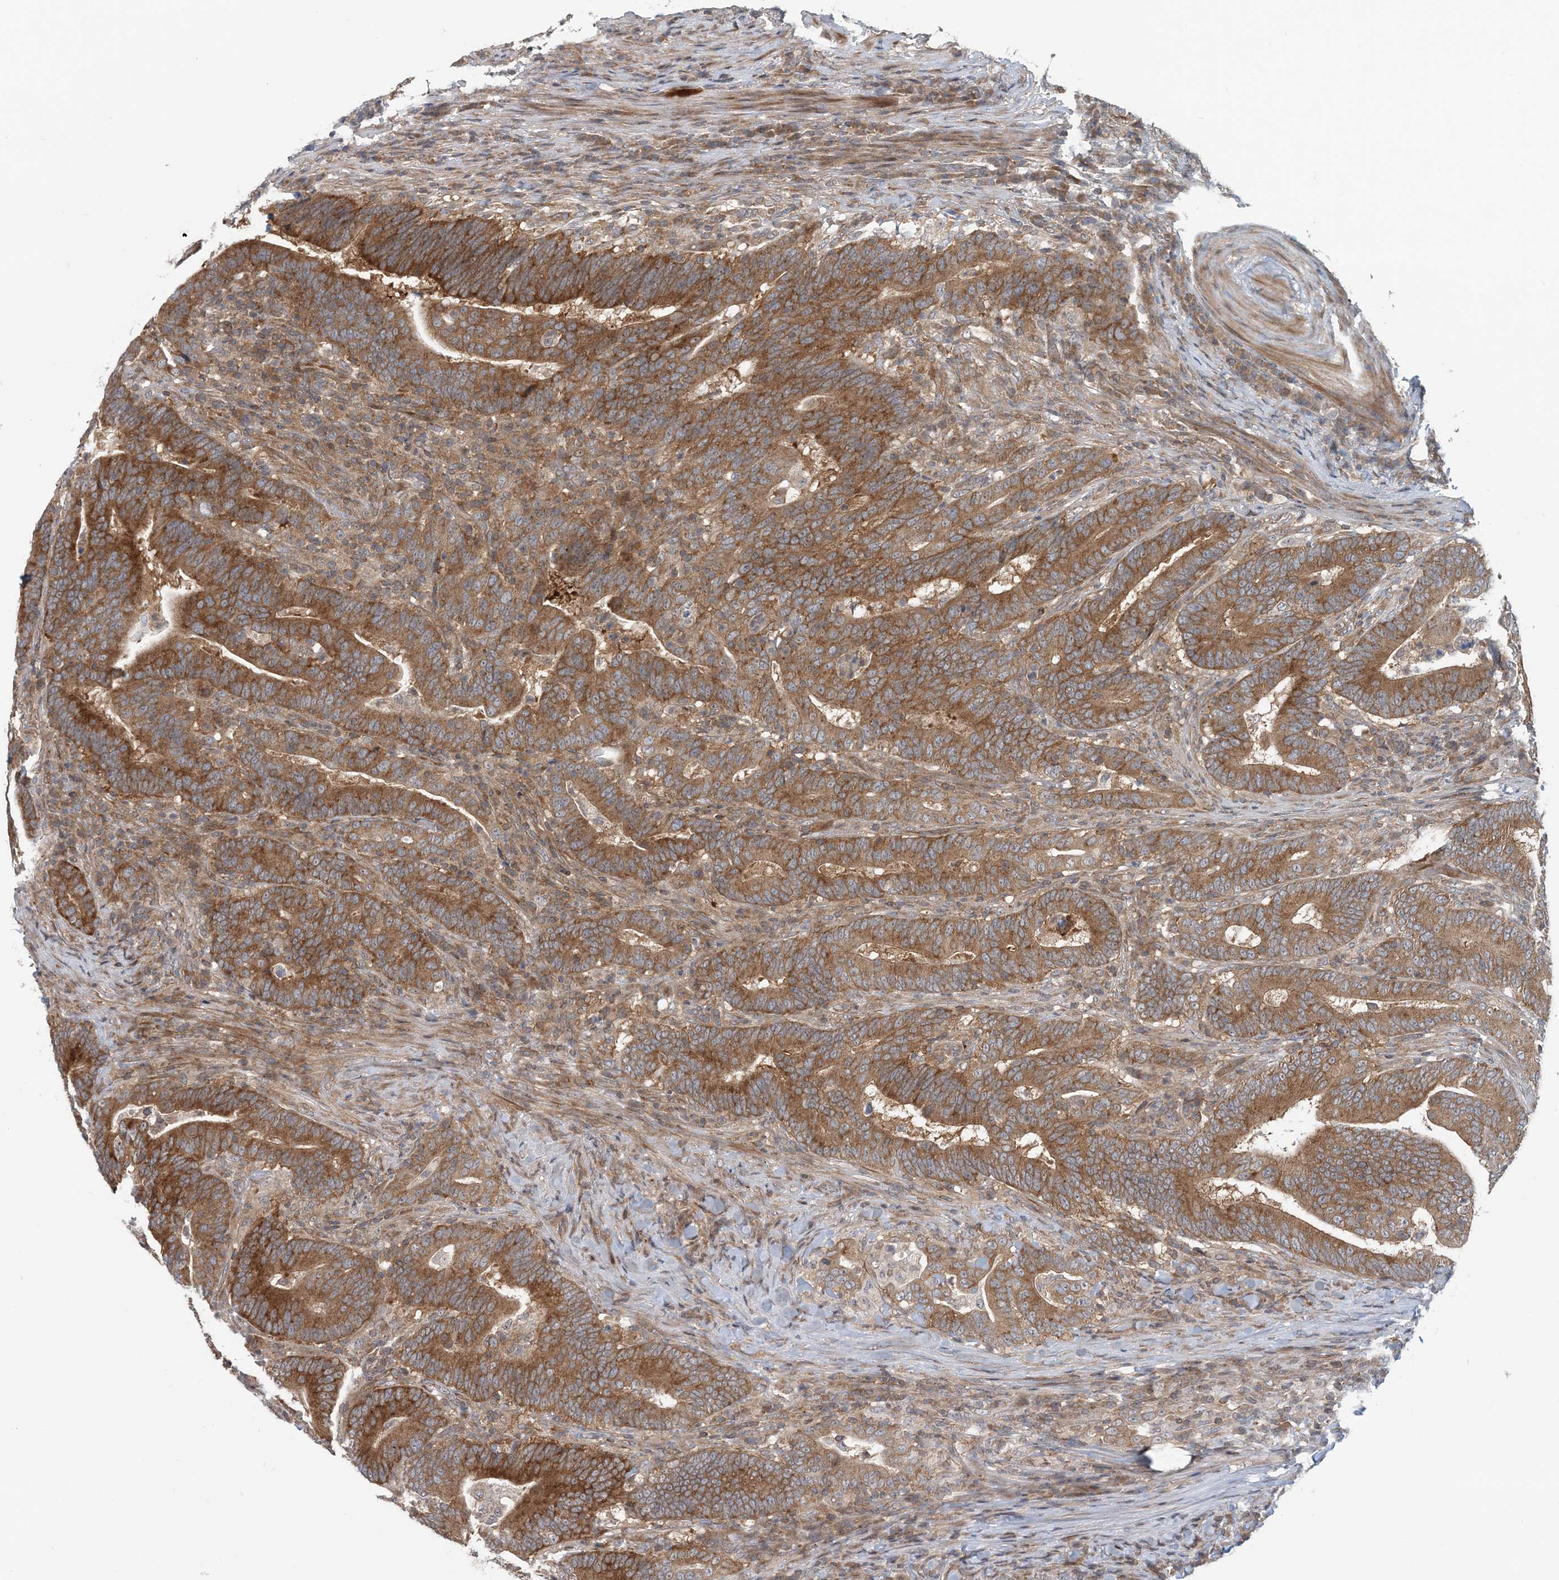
{"staining": {"intensity": "strong", "quantity": ">75%", "location": "cytoplasmic/membranous"}, "tissue": "colorectal cancer", "cell_type": "Tumor cells", "image_type": "cancer", "snomed": [{"axis": "morphology", "description": "Normal tissue, NOS"}, {"axis": "morphology", "description": "Adenocarcinoma, NOS"}, {"axis": "topography", "description": "Colon"}], "caption": "Immunohistochemistry (DAB (3,3'-diaminobenzidine)) staining of adenocarcinoma (colorectal) demonstrates strong cytoplasmic/membranous protein positivity in approximately >75% of tumor cells. (Brightfield microscopy of DAB IHC at high magnification).", "gene": "ATP13A2", "patient": {"sex": "female", "age": 66}}